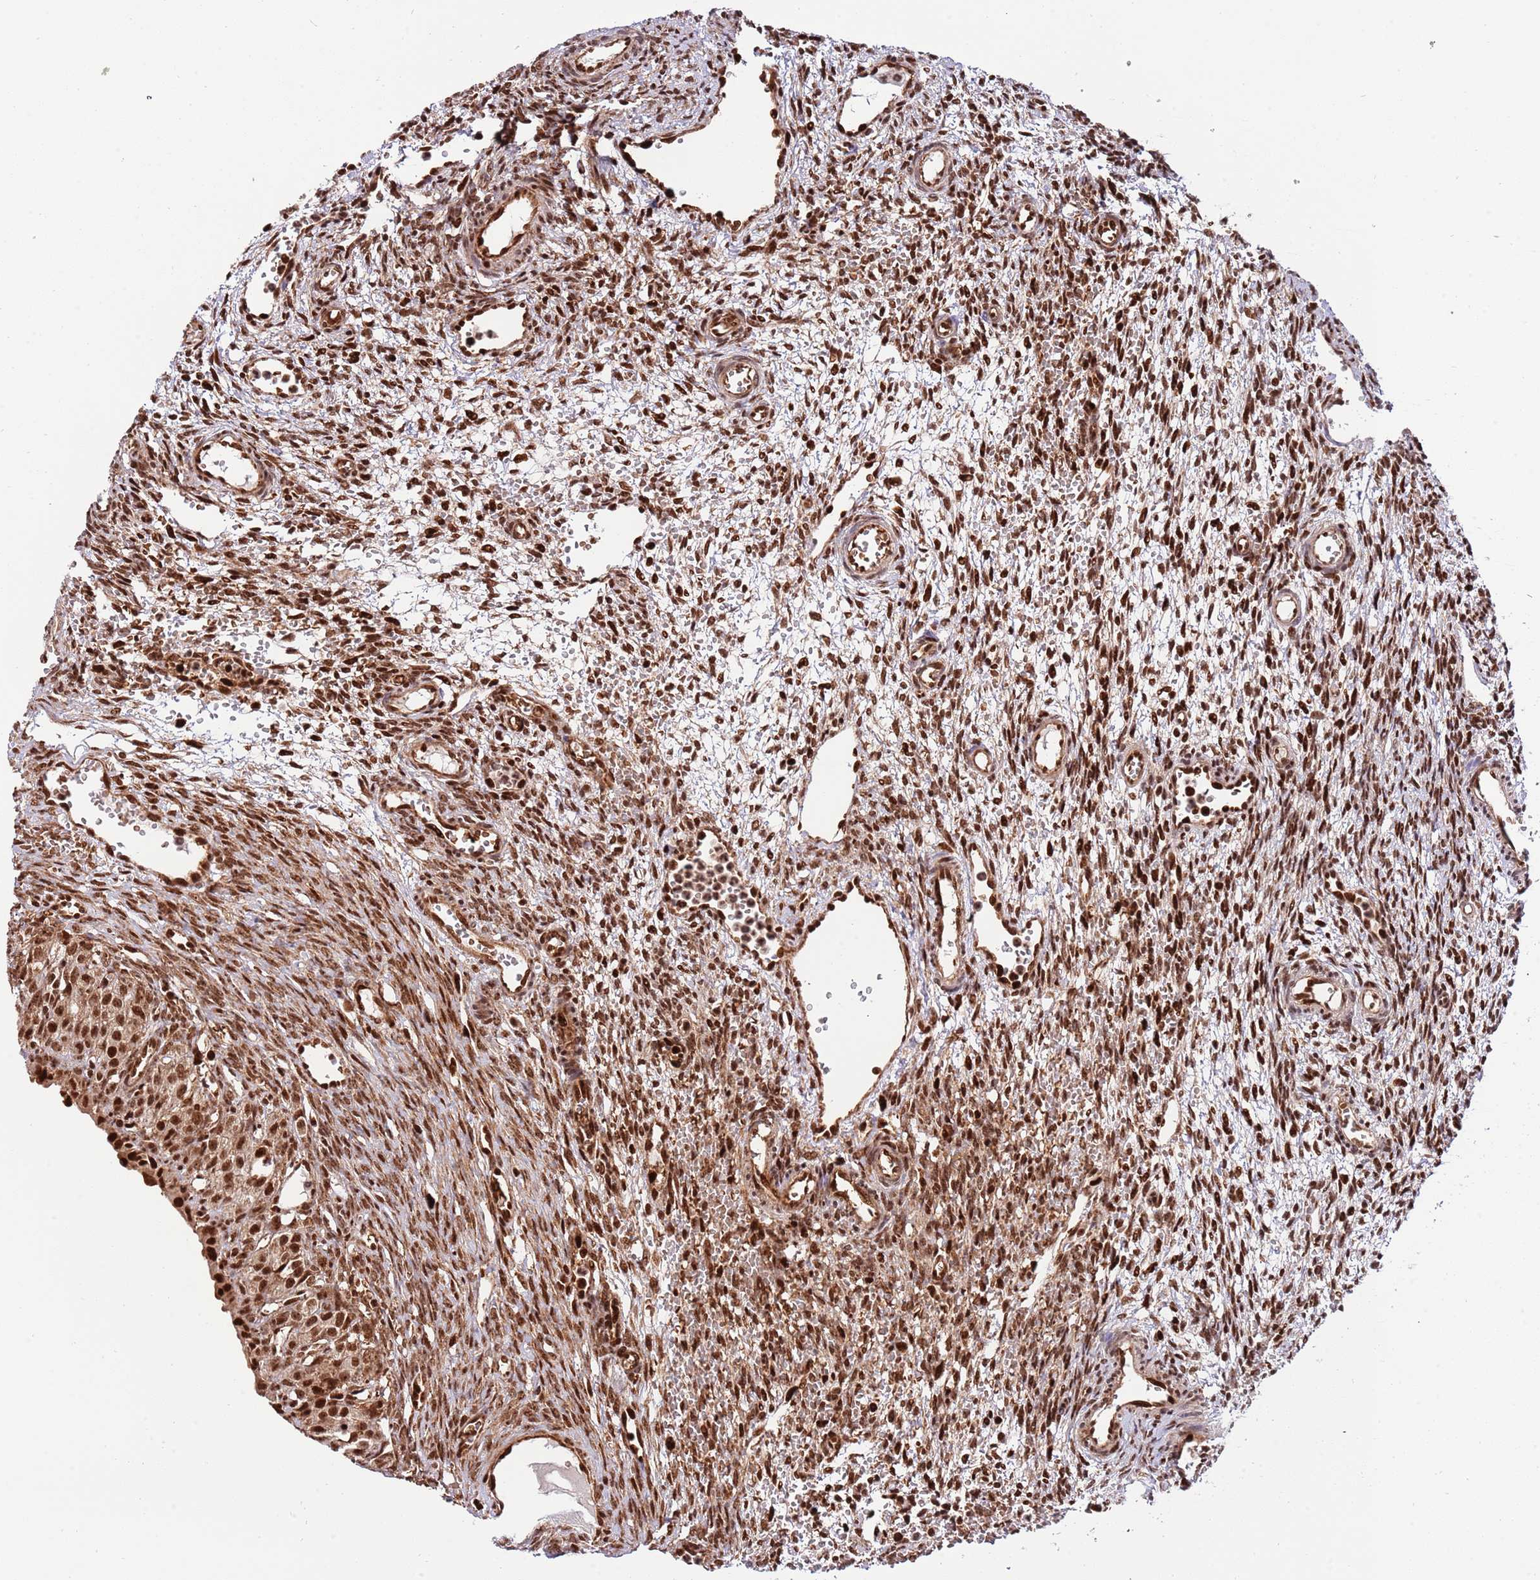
{"staining": {"intensity": "strong", "quantity": ">75%", "location": "cytoplasmic/membranous,nuclear"}, "tissue": "ovary", "cell_type": "Ovarian stroma cells", "image_type": "normal", "snomed": [{"axis": "morphology", "description": "Normal tissue, NOS"}, {"axis": "topography", "description": "Ovary"}], "caption": "Protein positivity by immunohistochemistry shows strong cytoplasmic/membranous,nuclear staining in about >75% of ovarian stroma cells in unremarkable ovary.", "gene": "RIF1", "patient": {"sex": "female", "age": 39}}